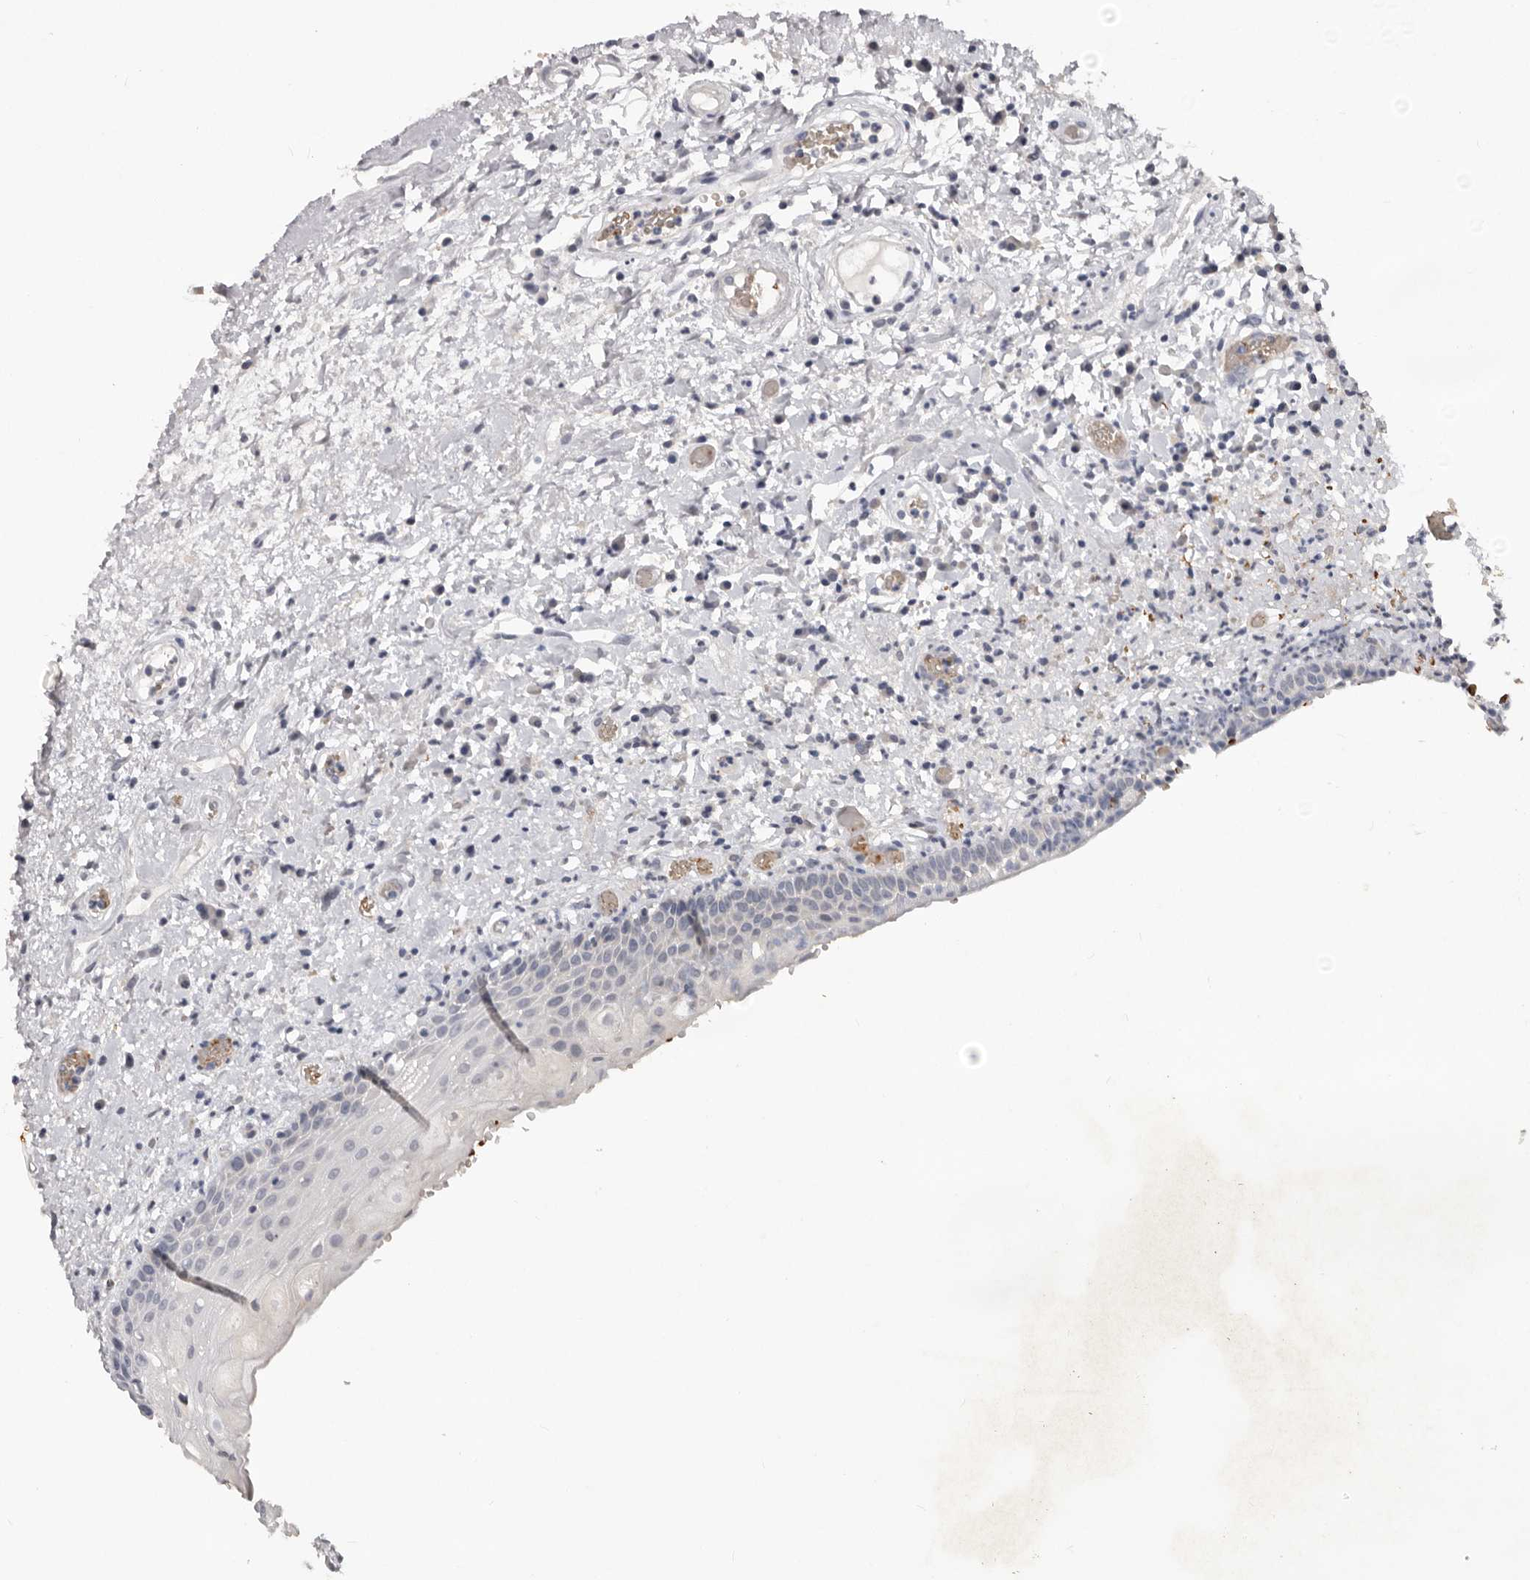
{"staining": {"intensity": "negative", "quantity": "none", "location": "none"}, "tissue": "oral mucosa", "cell_type": "Squamous epithelial cells", "image_type": "normal", "snomed": [{"axis": "morphology", "description": "Normal tissue, NOS"}, {"axis": "topography", "description": "Oral tissue"}], "caption": "High power microscopy histopathology image of an IHC micrograph of normal oral mucosa, revealing no significant positivity in squamous epithelial cells.", "gene": "TNR", "patient": {"sex": "female", "age": 76}}